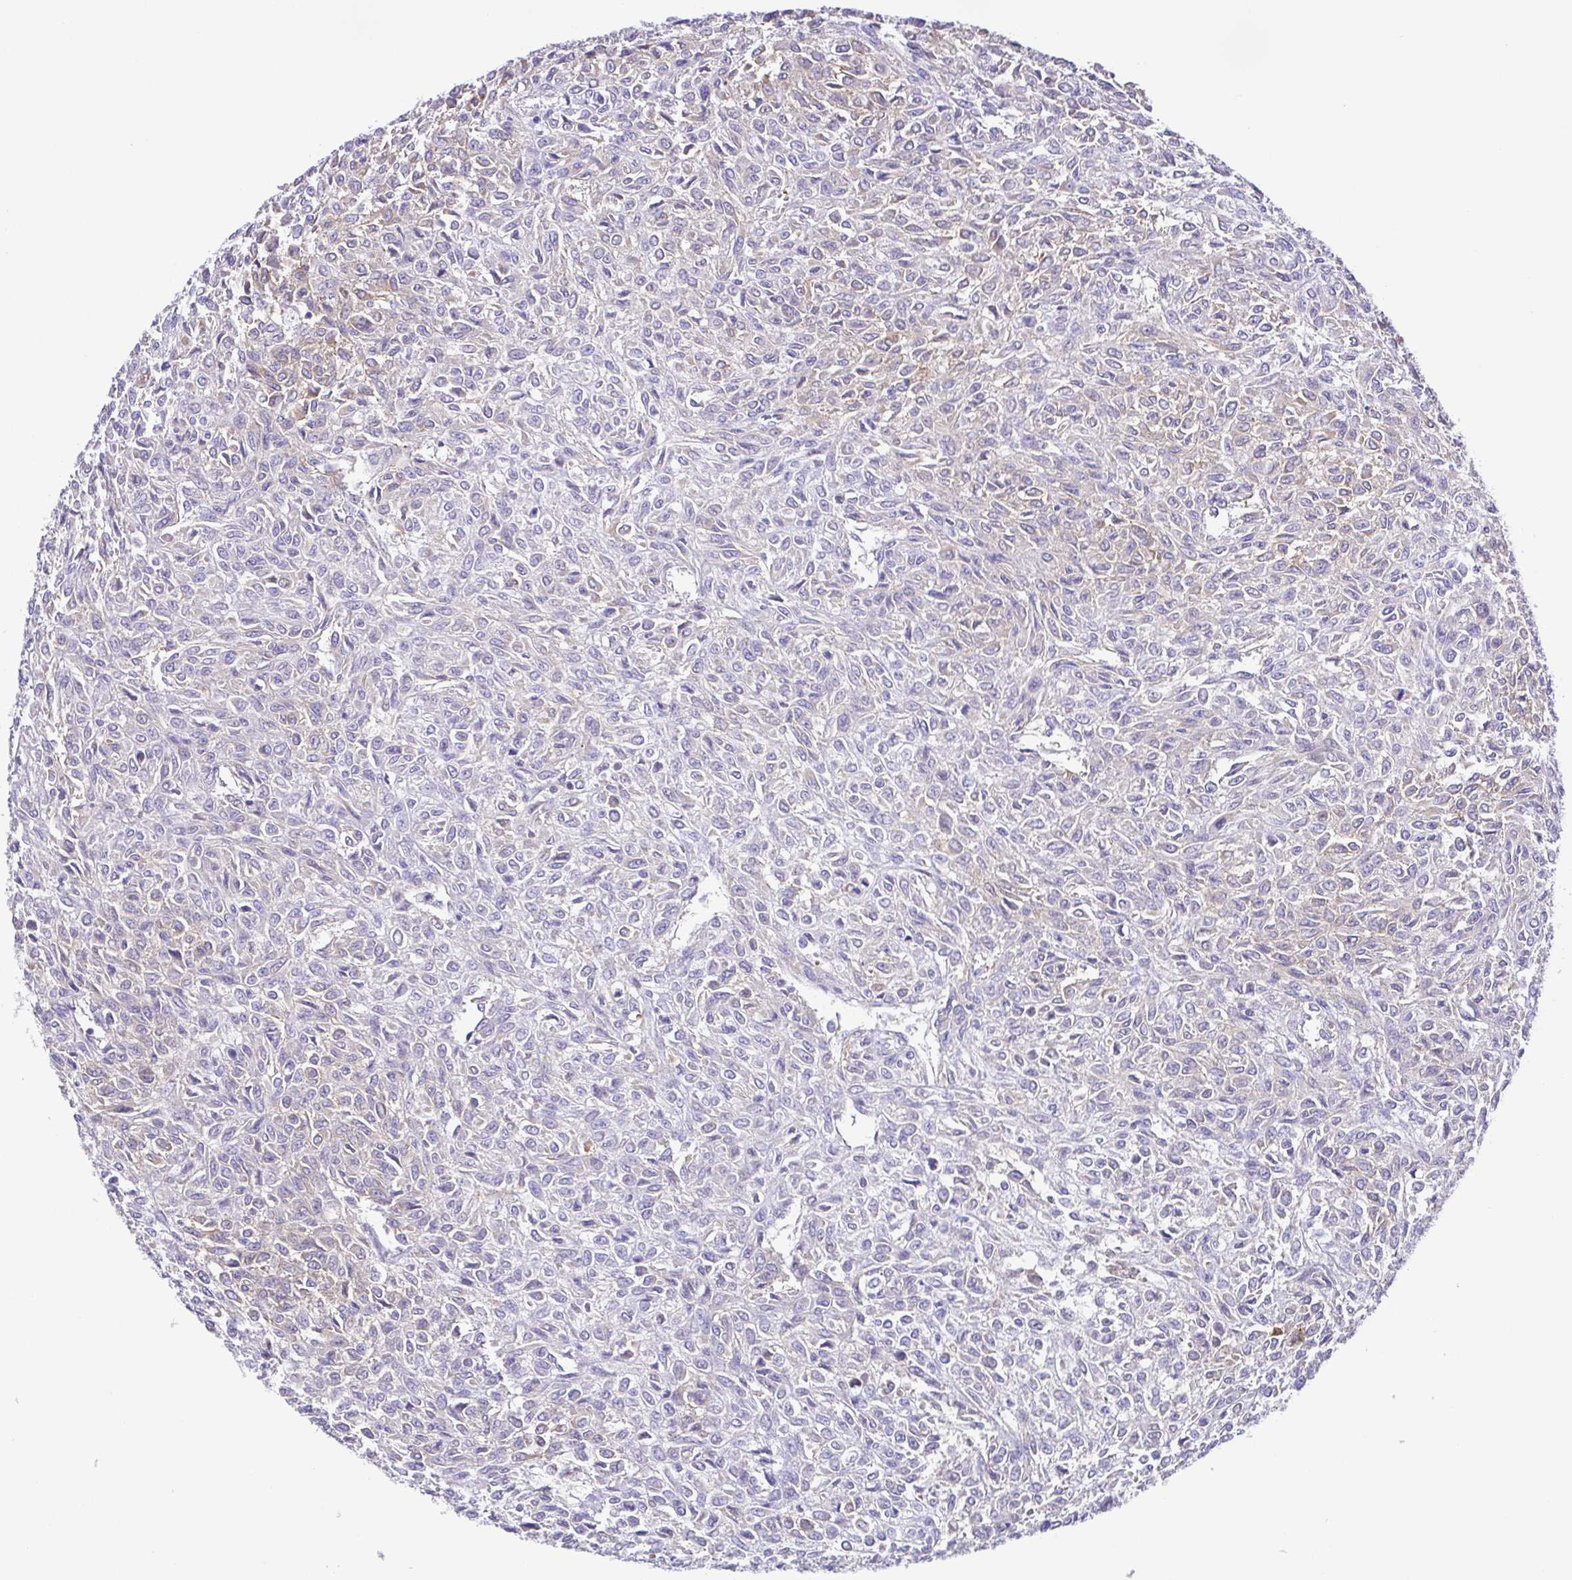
{"staining": {"intensity": "negative", "quantity": "none", "location": "none"}, "tissue": "renal cancer", "cell_type": "Tumor cells", "image_type": "cancer", "snomed": [{"axis": "morphology", "description": "Adenocarcinoma, NOS"}, {"axis": "topography", "description": "Kidney"}], "caption": "Tumor cells show no significant positivity in renal cancer (adenocarcinoma).", "gene": "SLC13A1", "patient": {"sex": "male", "age": 58}}